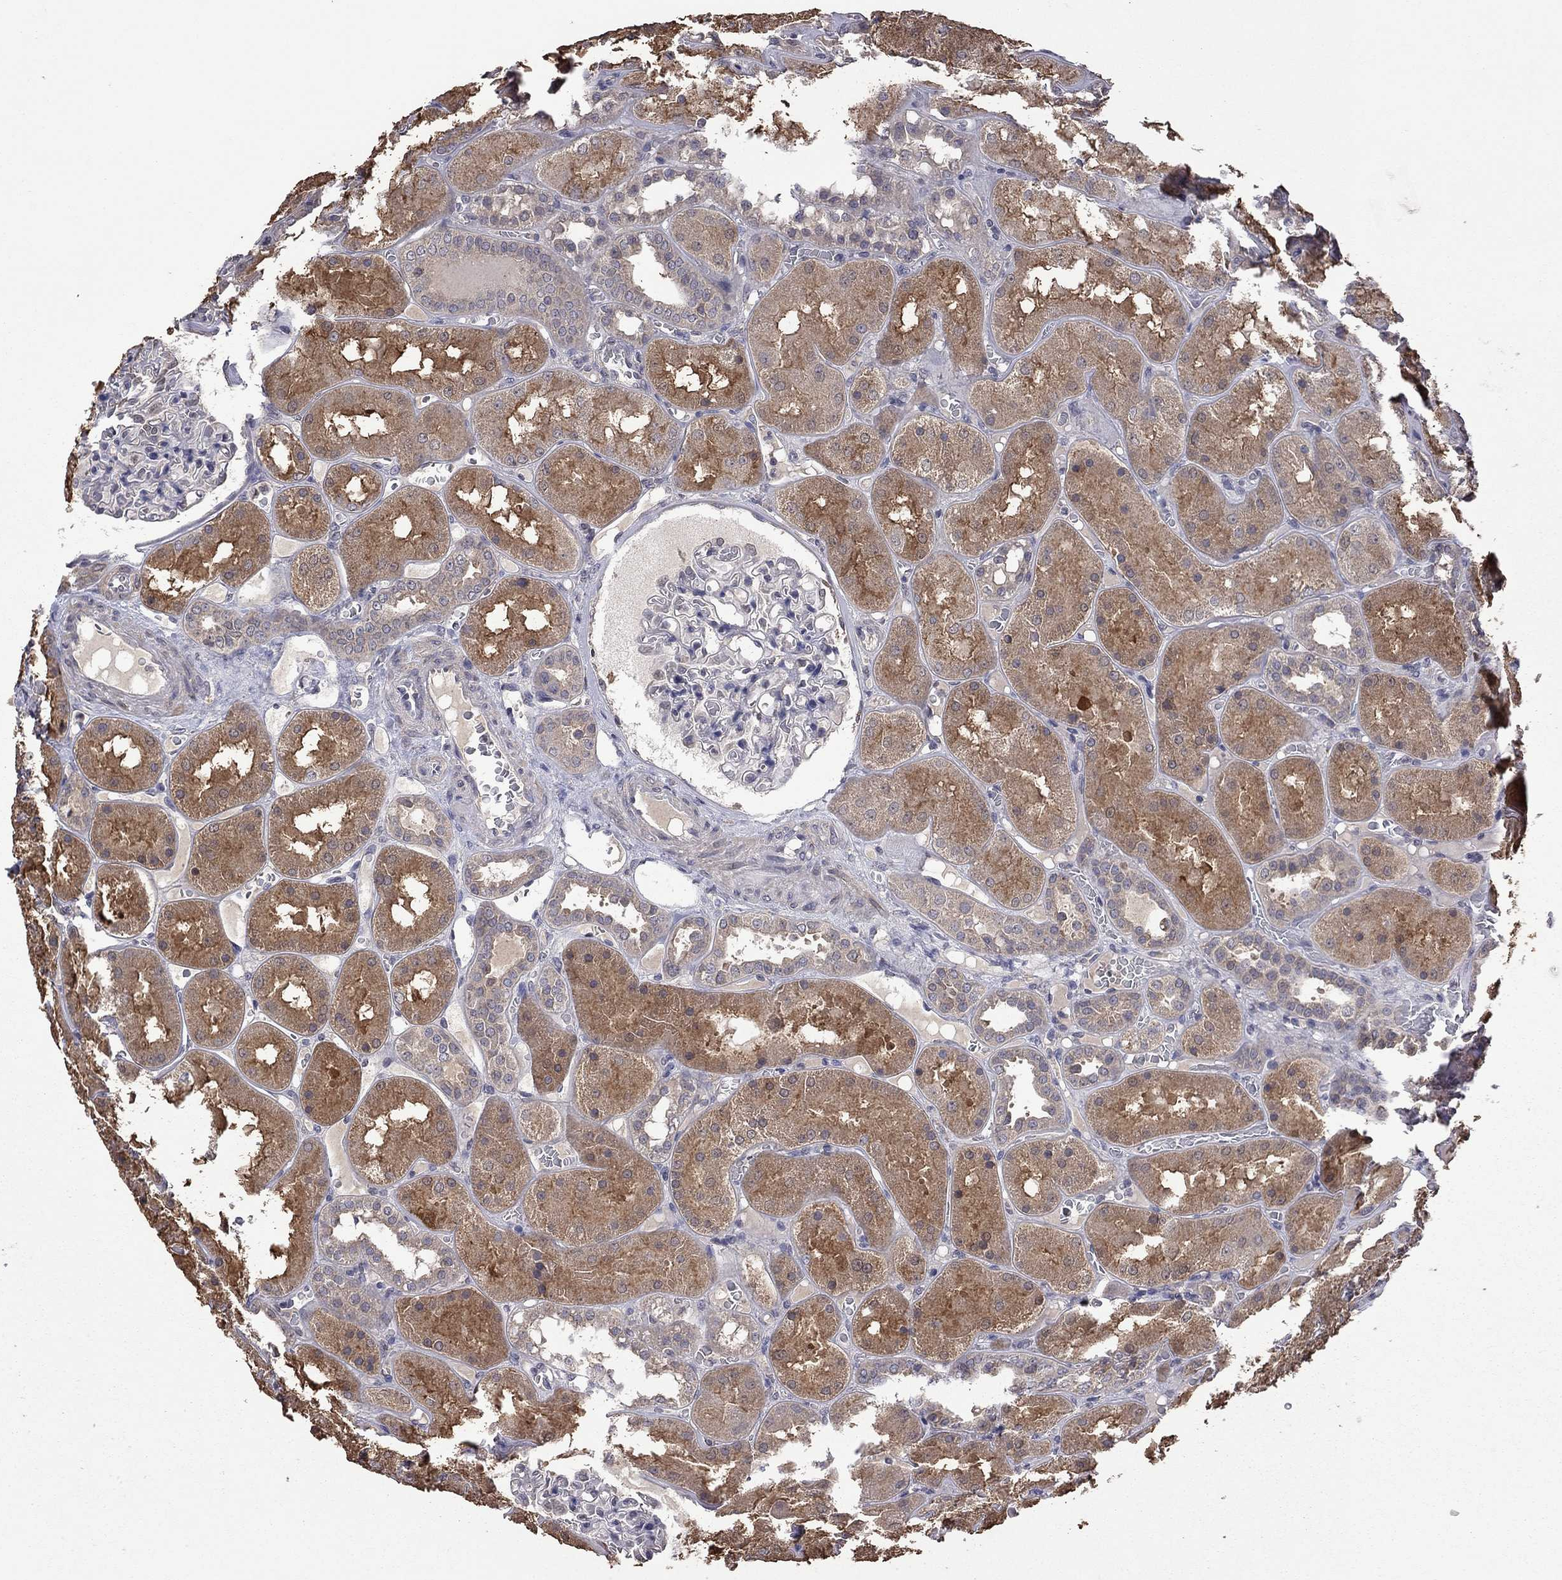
{"staining": {"intensity": "negative", "quantity": "none", "location": "none"}, "tissue": "kidney", "cell_type": "Cells in glomeruli", "image_type": "normal", "snomed": [{"axis": "morphology", "description": "Normal tissue, NOS"}, {"axis": "topography", "description": "Kidney"}], "caption": "High magnification brightfield microscopy of unremarkable kidney stained with DAB (brown) and counterstained with hematoxylin (blue): cells in glomeruli show no significant positivity. (DAB (3,3'-diaminobenzidine) IHC with hematoxylin counter stain).", "gene": "TSNARE1", "patient": {"sex": "male", "age": 73}}